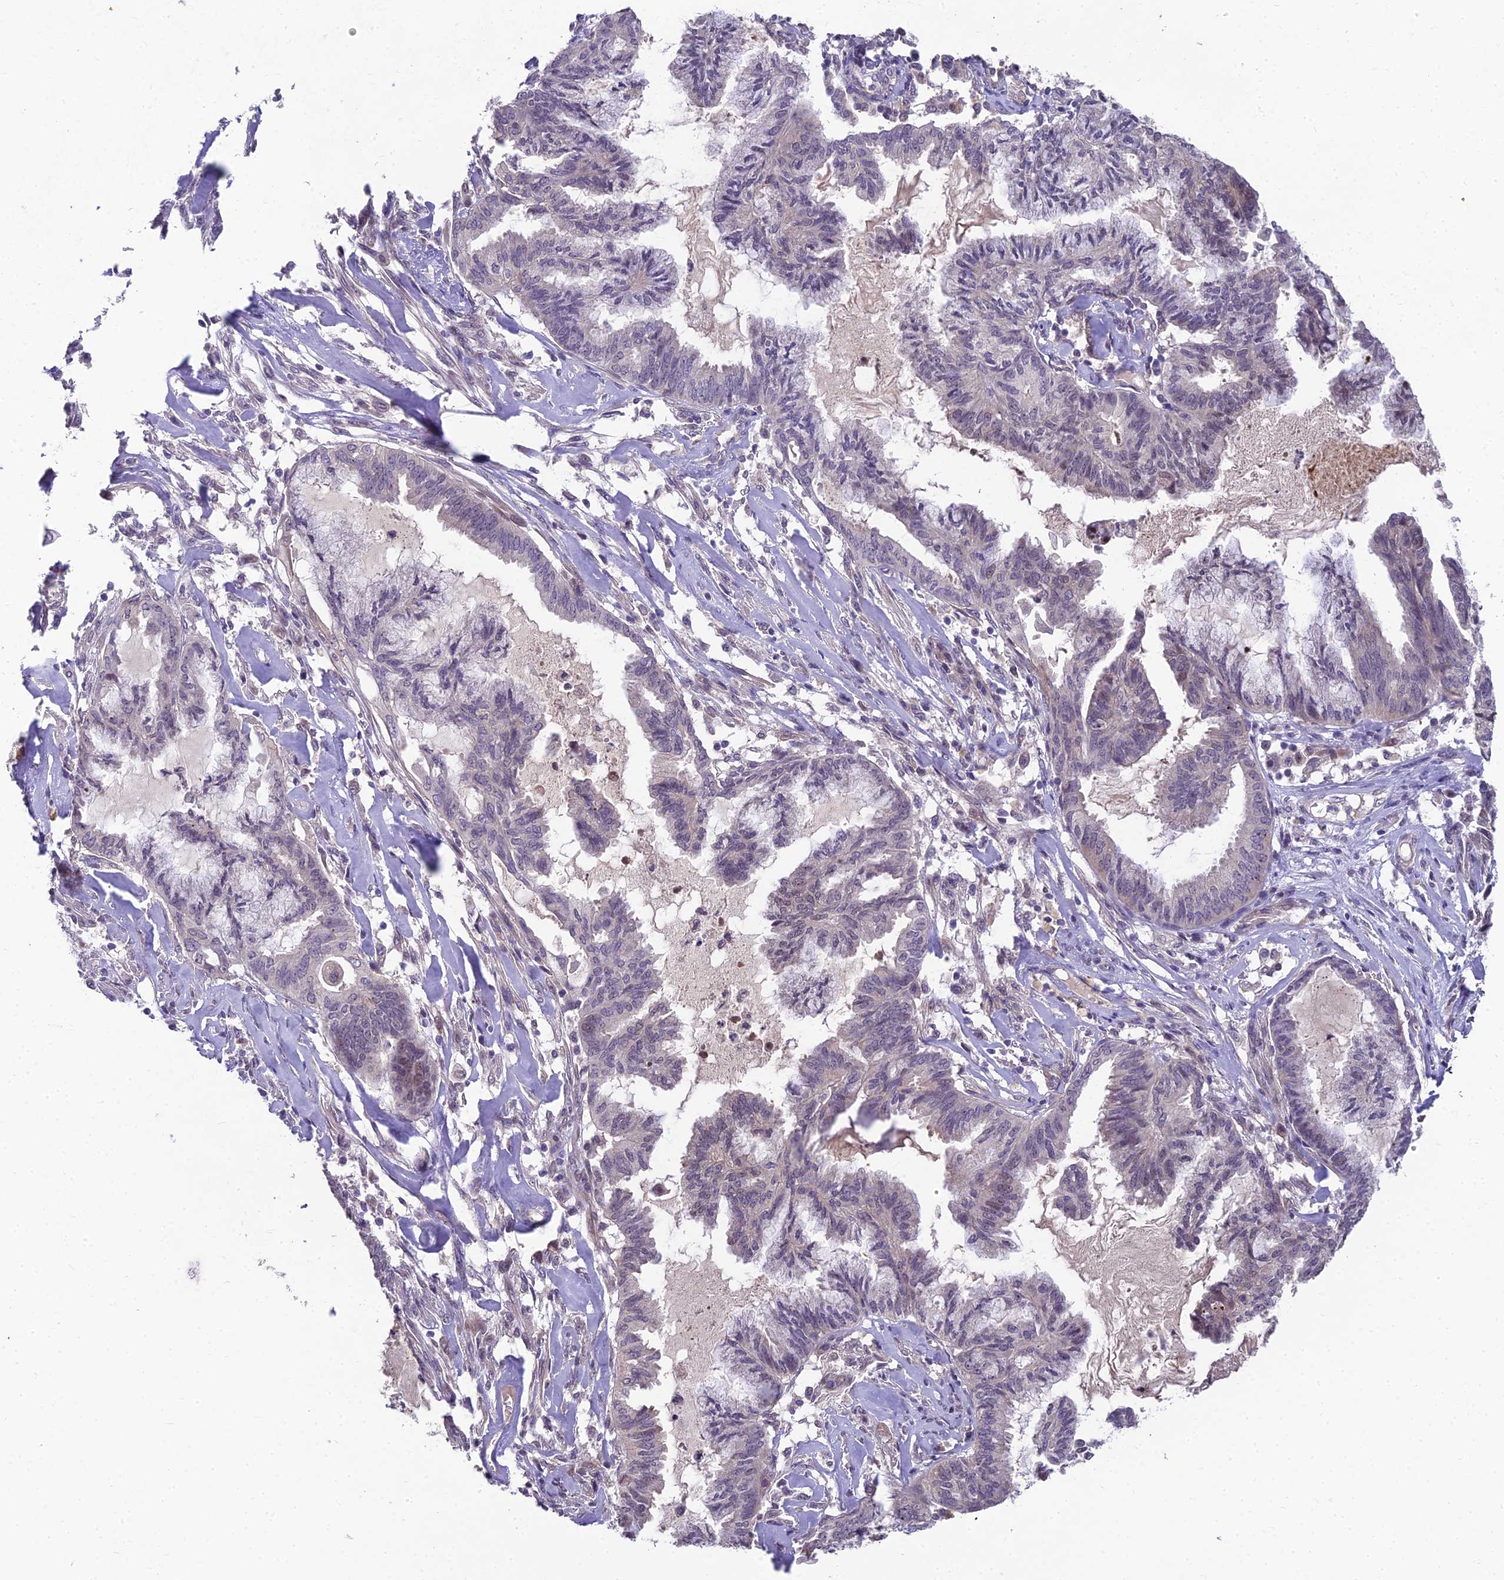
{"staining": {"intensity": "negative", "quantity": "none", "location": "none"}, "tissue": "endometrial cancer", "cell_type": "Tumor cells", "image_type": "cancer", "snomed": [{"axis": "morphology", "description": "Adenocarcinoma, NOS"}, {"axis": "topography", "description": "Endometrium"}], "caption": "The immunohistochemistry (IHC) micrograph has no significant positivity in tumor cells of adenocarcinoma (endometrial) tissue.", "gene": "ZNF333", "patient": {"sex": "female", "age": 86}}